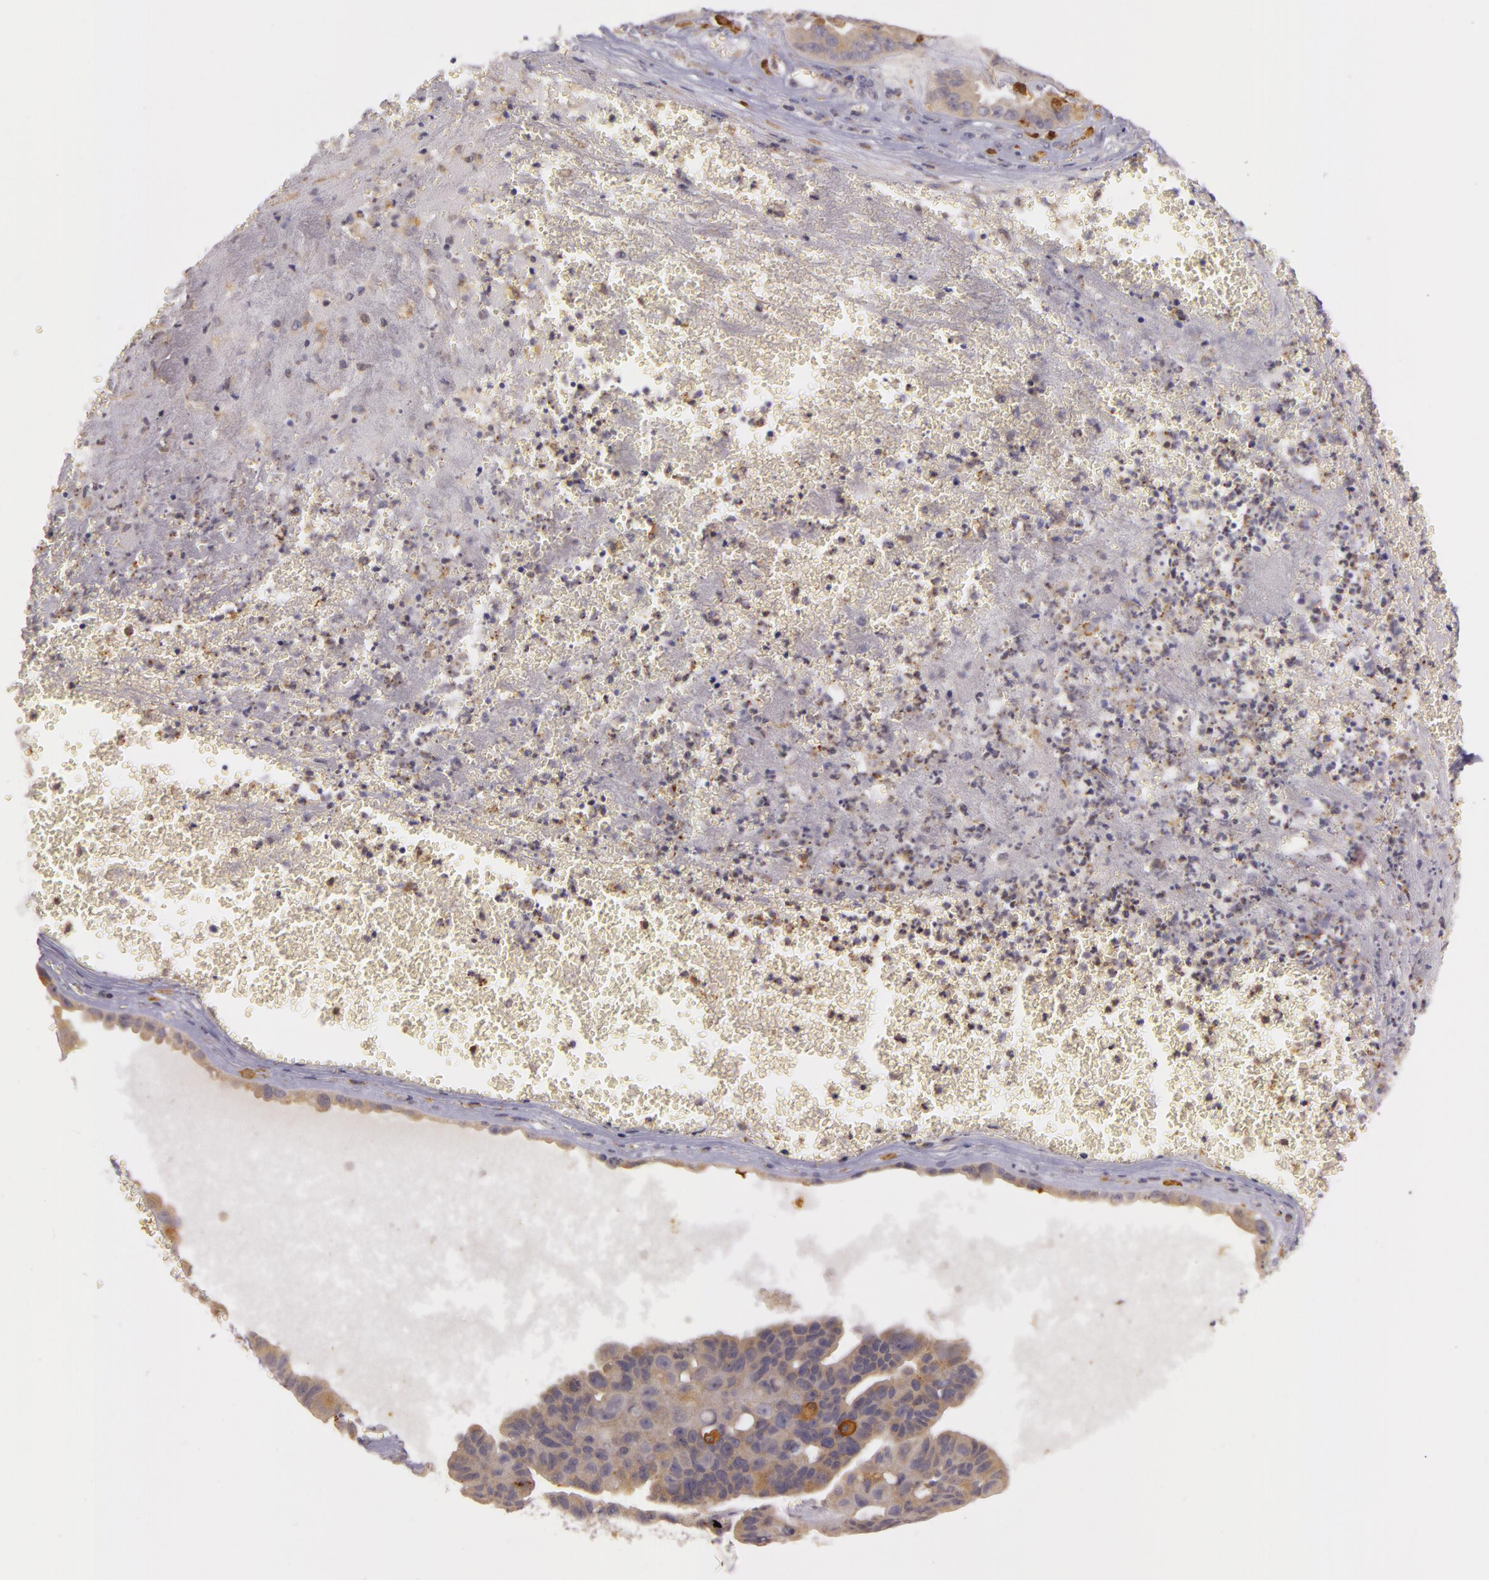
{"staining": {"intensity": "weak", "quantity": "<25%", "location": "cytoplasmic/membranous"}, "tissue": "ovarian cancer", "cell_type": "Tumor cells", "image_type": "cancer", "snomed": [{"axis": "morphology", "description": "Carcinoma, endometroid"}, {"axis": "topography", "description": "Ovary"}], "caption": "Micrograph shows no significant protein positivity in tumor cells of ovarian cancer (endometroid carcinoma).", "gene": "PPP1R3F", "patient": {"sex": "female", "age": 85}}